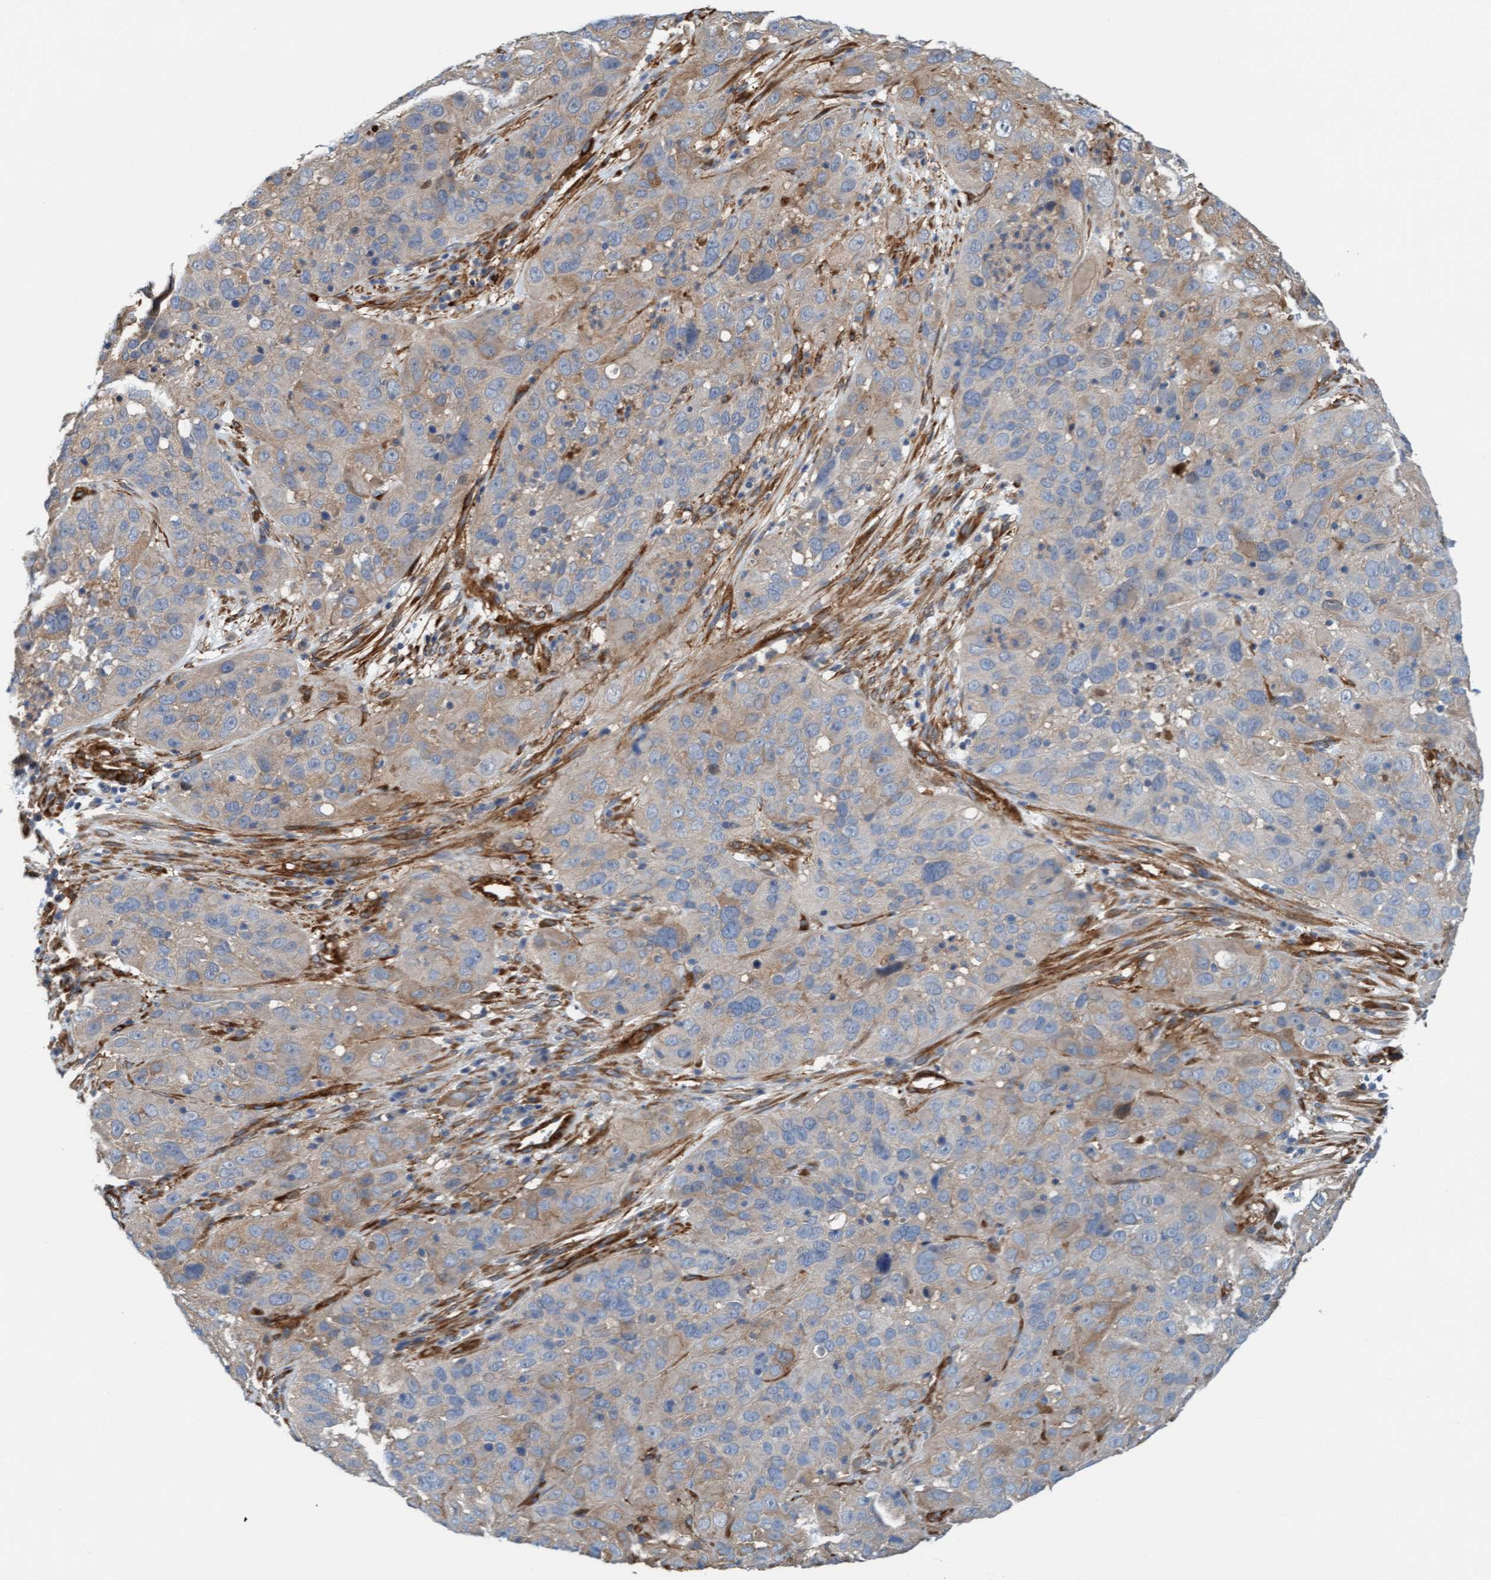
{"staining": {"intensity": "weak", "quantity": "25%-75%", "location": "cytoplasmic/membranous"}, "tissue": "cervical cancer", "cell_type": "Tumor cells", "image_type": "cancer", "snomed": [{"axis": "morphology", "description": "Squamous cell carcinoma, NOS"}, {"axis": "topography", "description": "Cervix"}], "caption": "Squamous cell carcinoma (cervical) stained with IHC demonstrates weak cytoplasmic/membranous positivity in about 25%-75% of tumor cells. (Stains: DAB (3,3'-diaminobenzidine) in brown, nuclei in blue, Microscopy: brightfield microscopy at high magnification).", "gene": "FMNL3", "patient": {"sex": "female", "age": 32}}